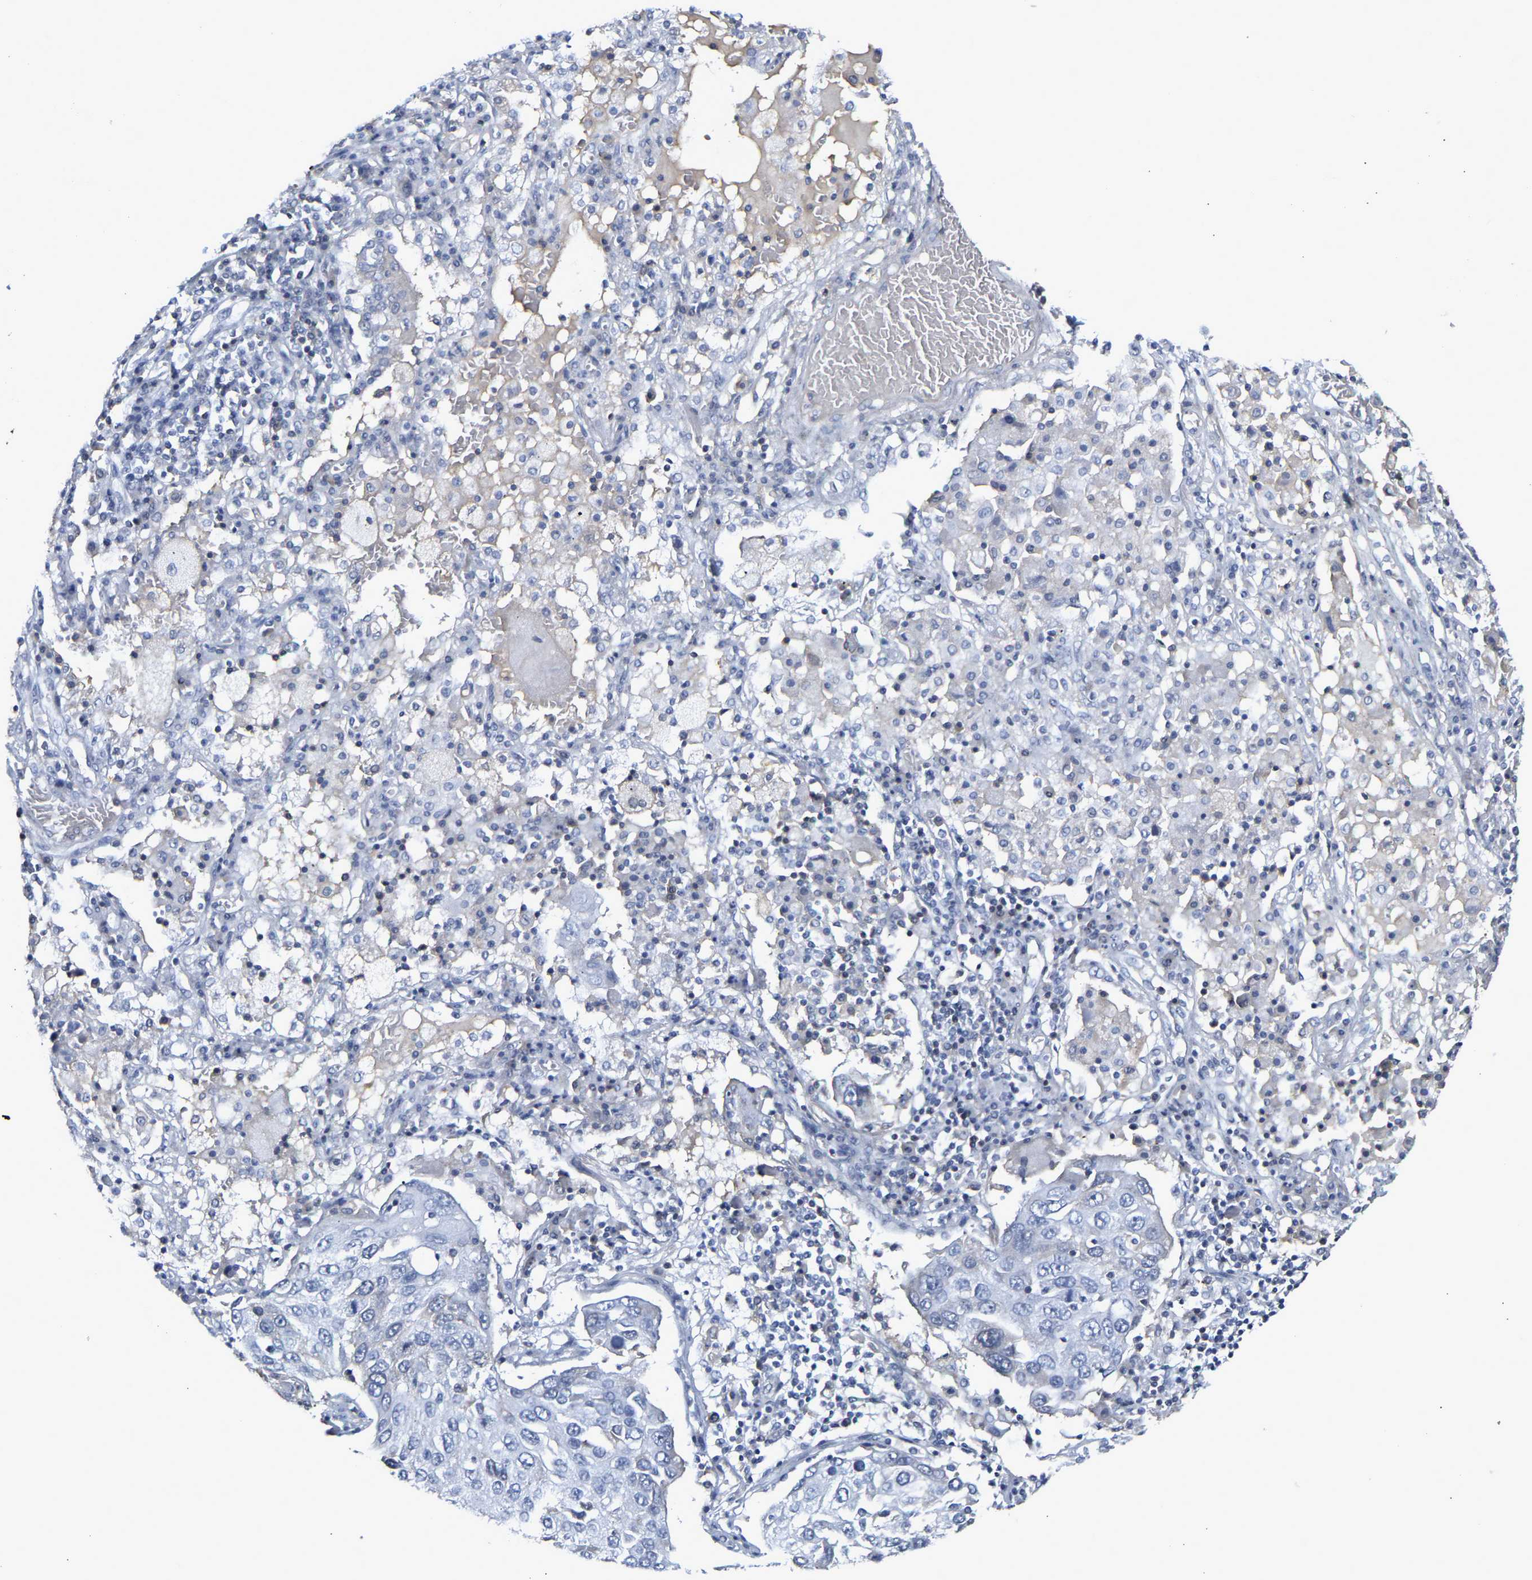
{"staining": {"intensity": "negative", "quantity": "none", "location": "none"}, "tissue": "lung cancer", "cell_type": "Tumor cells", "image_type": "cancer", "snomed": [{"axis": "morphology", "description": "Squamous cell carcinoma, NOS"}, {"axis": "topography", "description": "Lung"}], "caption": "There is no significant staining in tumor cells of lung squamous cell carcinoma.", "gene": "GNAS", "patient": {"sex": "male", "age": 65}}